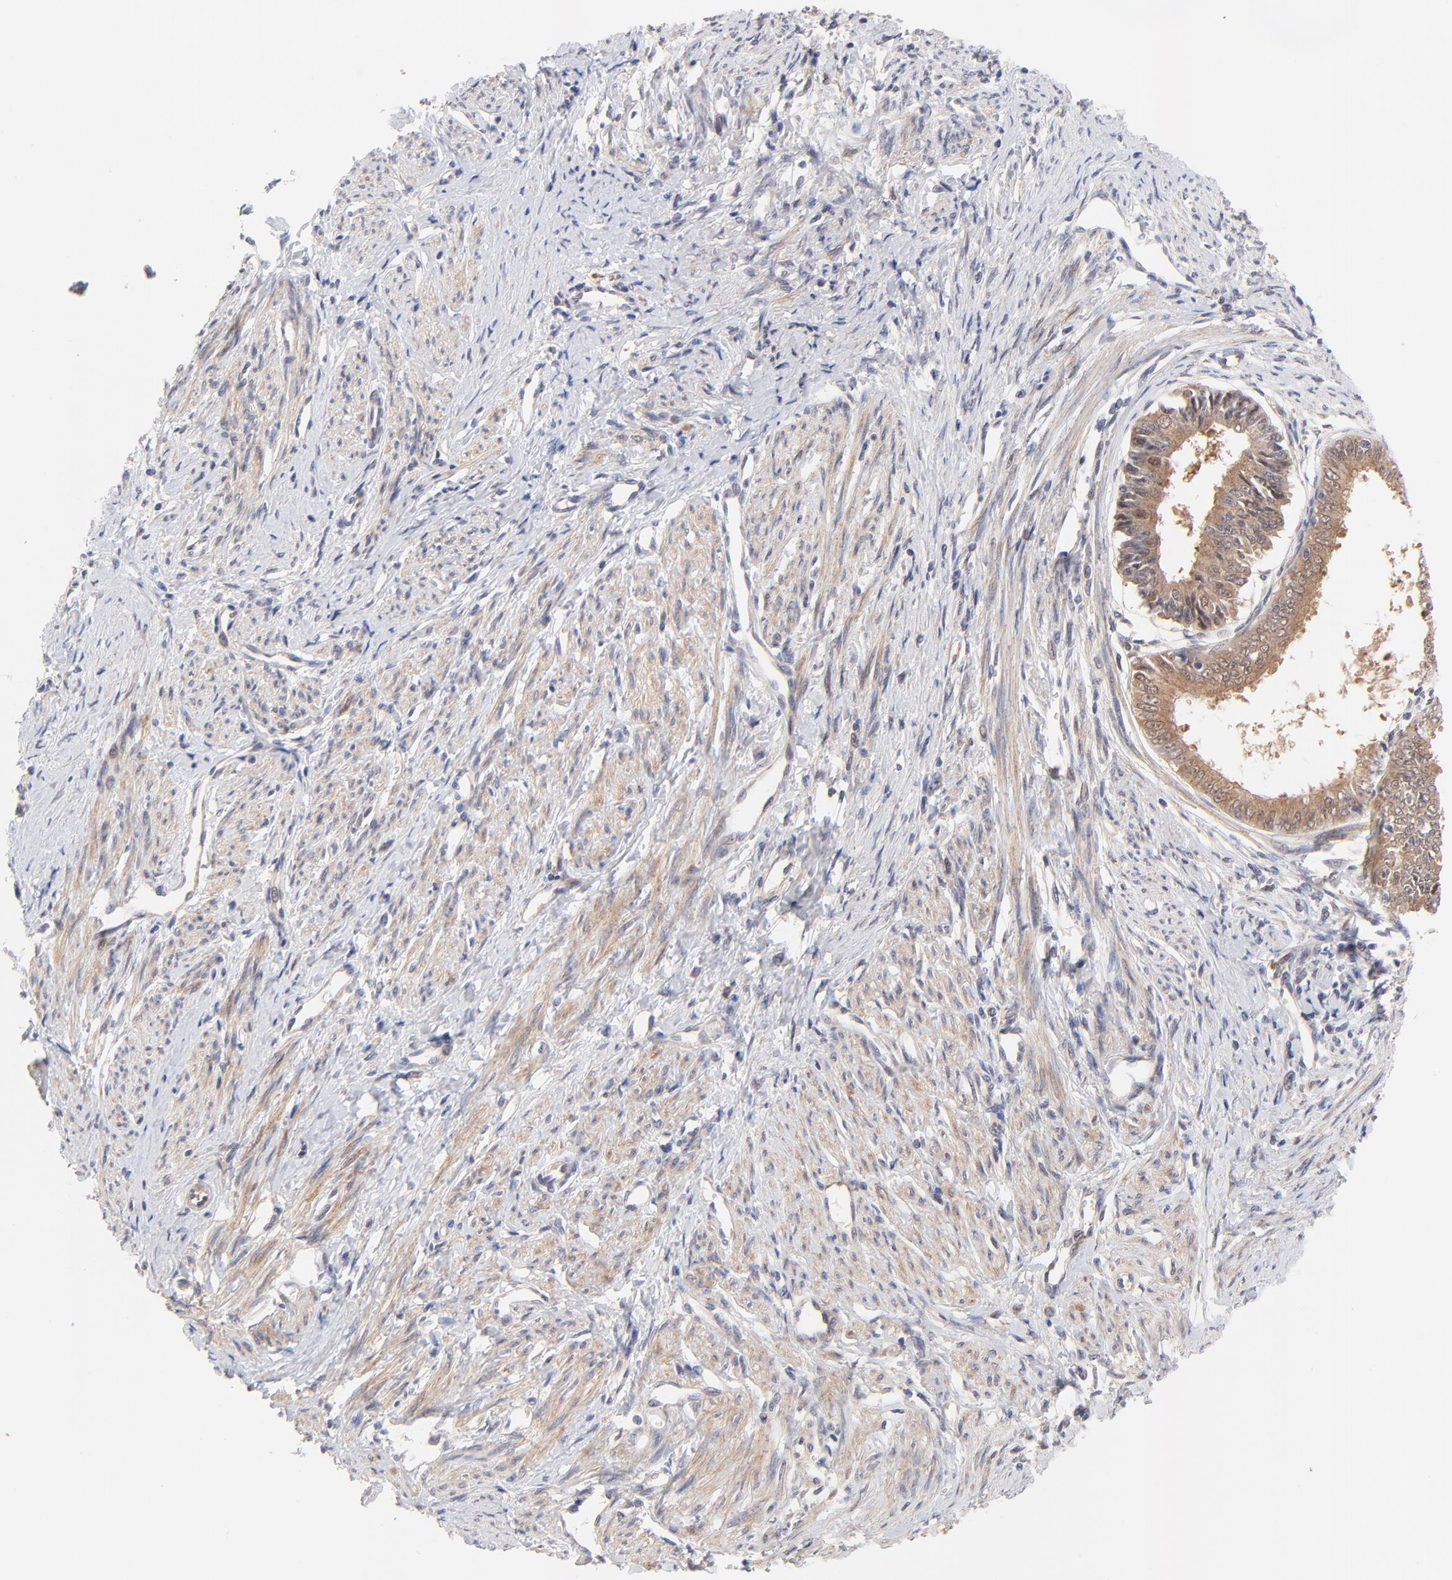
{"staining": {"intensity": "moderate", "quantity": ">75%", "location": "cytoplasmic/membranous,nuclear"}, "tissue": "endometrial cancer", "cell_type": "Tumor cells", "image_type": "cancer", "snomed": [{"axis": "morphology", "description": "Adenocarcinoma, NOS"}, {"axis": "topography", "description": "Endometrium"}], "caption": "Adenocarcinoma (endometrial) was stained to show a protein in brown. There is medium levels of moderate cytoplasmic/membranous and nuclear positivity in approximately >75% of tumor cells.", "gene": "TXNL1", "patient": {"sex": "female", "age": 76}}